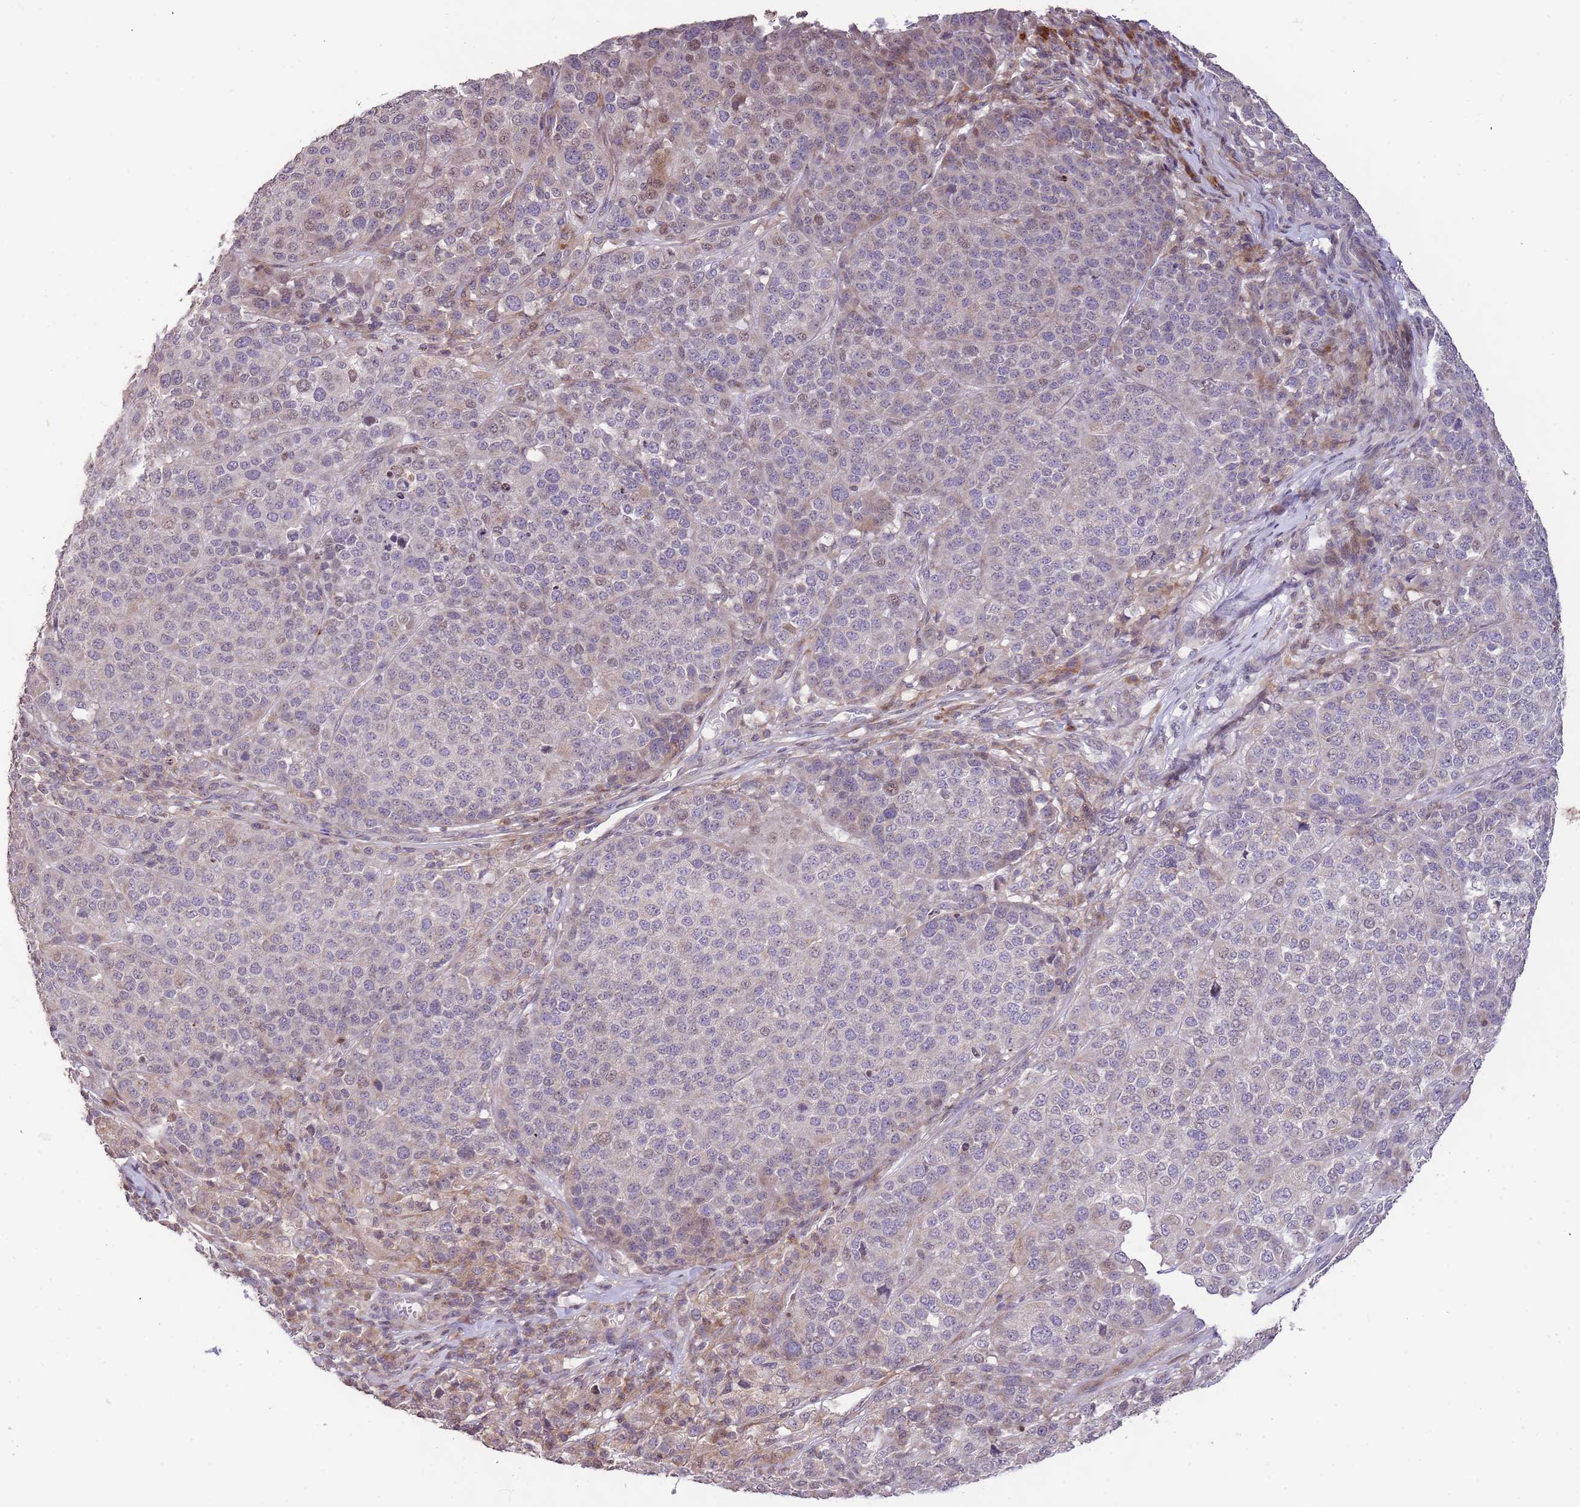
{"staining": {"intensity": "negative", "quantity": "none", "location": "none"}, "tissue": "melanoma", "cell_type": "Tumor cells", "image_type": "cancer", "snomed": [{"axis": "morphology", "description": "Malignant melanoma, Metastatic site"}, {"axis": "topography", "description": "Lymph node"}], "caption": "Malignant melanoma (metastatic site) was stained to show a protein in brown. There is no significant expression in tumor cells. The staining is performed using DAB brown chromogen with nuclei counter-stained in using hematoxylin.", "gene": "SLC16A4", "patient": {"sex": "male", "age": 44}}